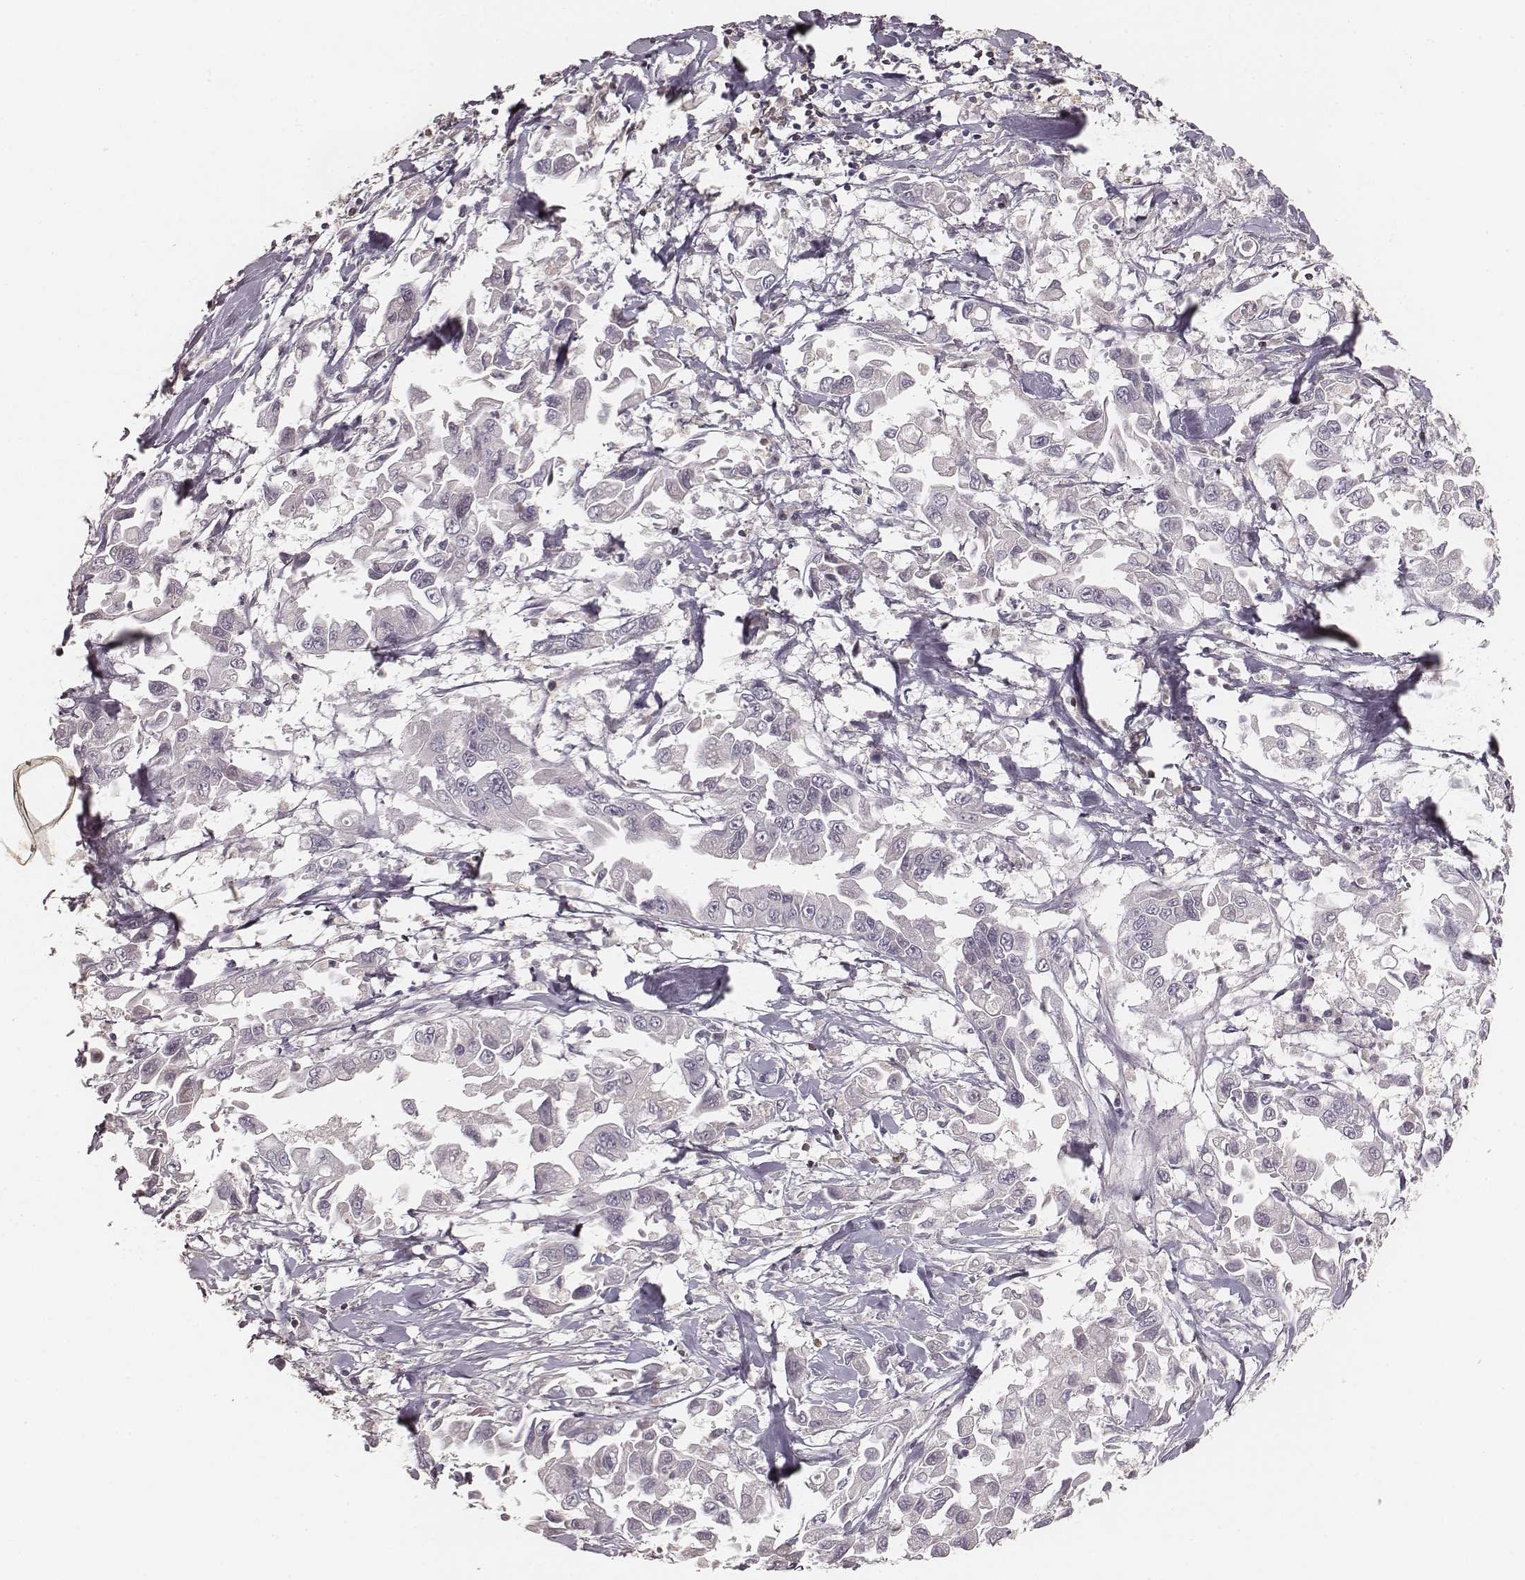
{"staining": {"intensity": "negative", "quantity": "none", "location": "none"}, "tissue": "pancreatic cancer", "cell_type": "Tumor cells", "image_type": "cancer", "snomed": [{"axis": "morphology", "description": "Adenocarcinoma, NOS"}, {"axis": "topography", "description": "Pancreas"}], "caption": "Immunohistochemistry (IHC) image of neoplastic tissue: pancreatic adenocarcinoma stained with DAB (3,3'-diaminobenzidine) exhibits no significant protein positivity in tumor cells.", "gene": "CD8A", "patient": {"sex": "female", "age": 83}}